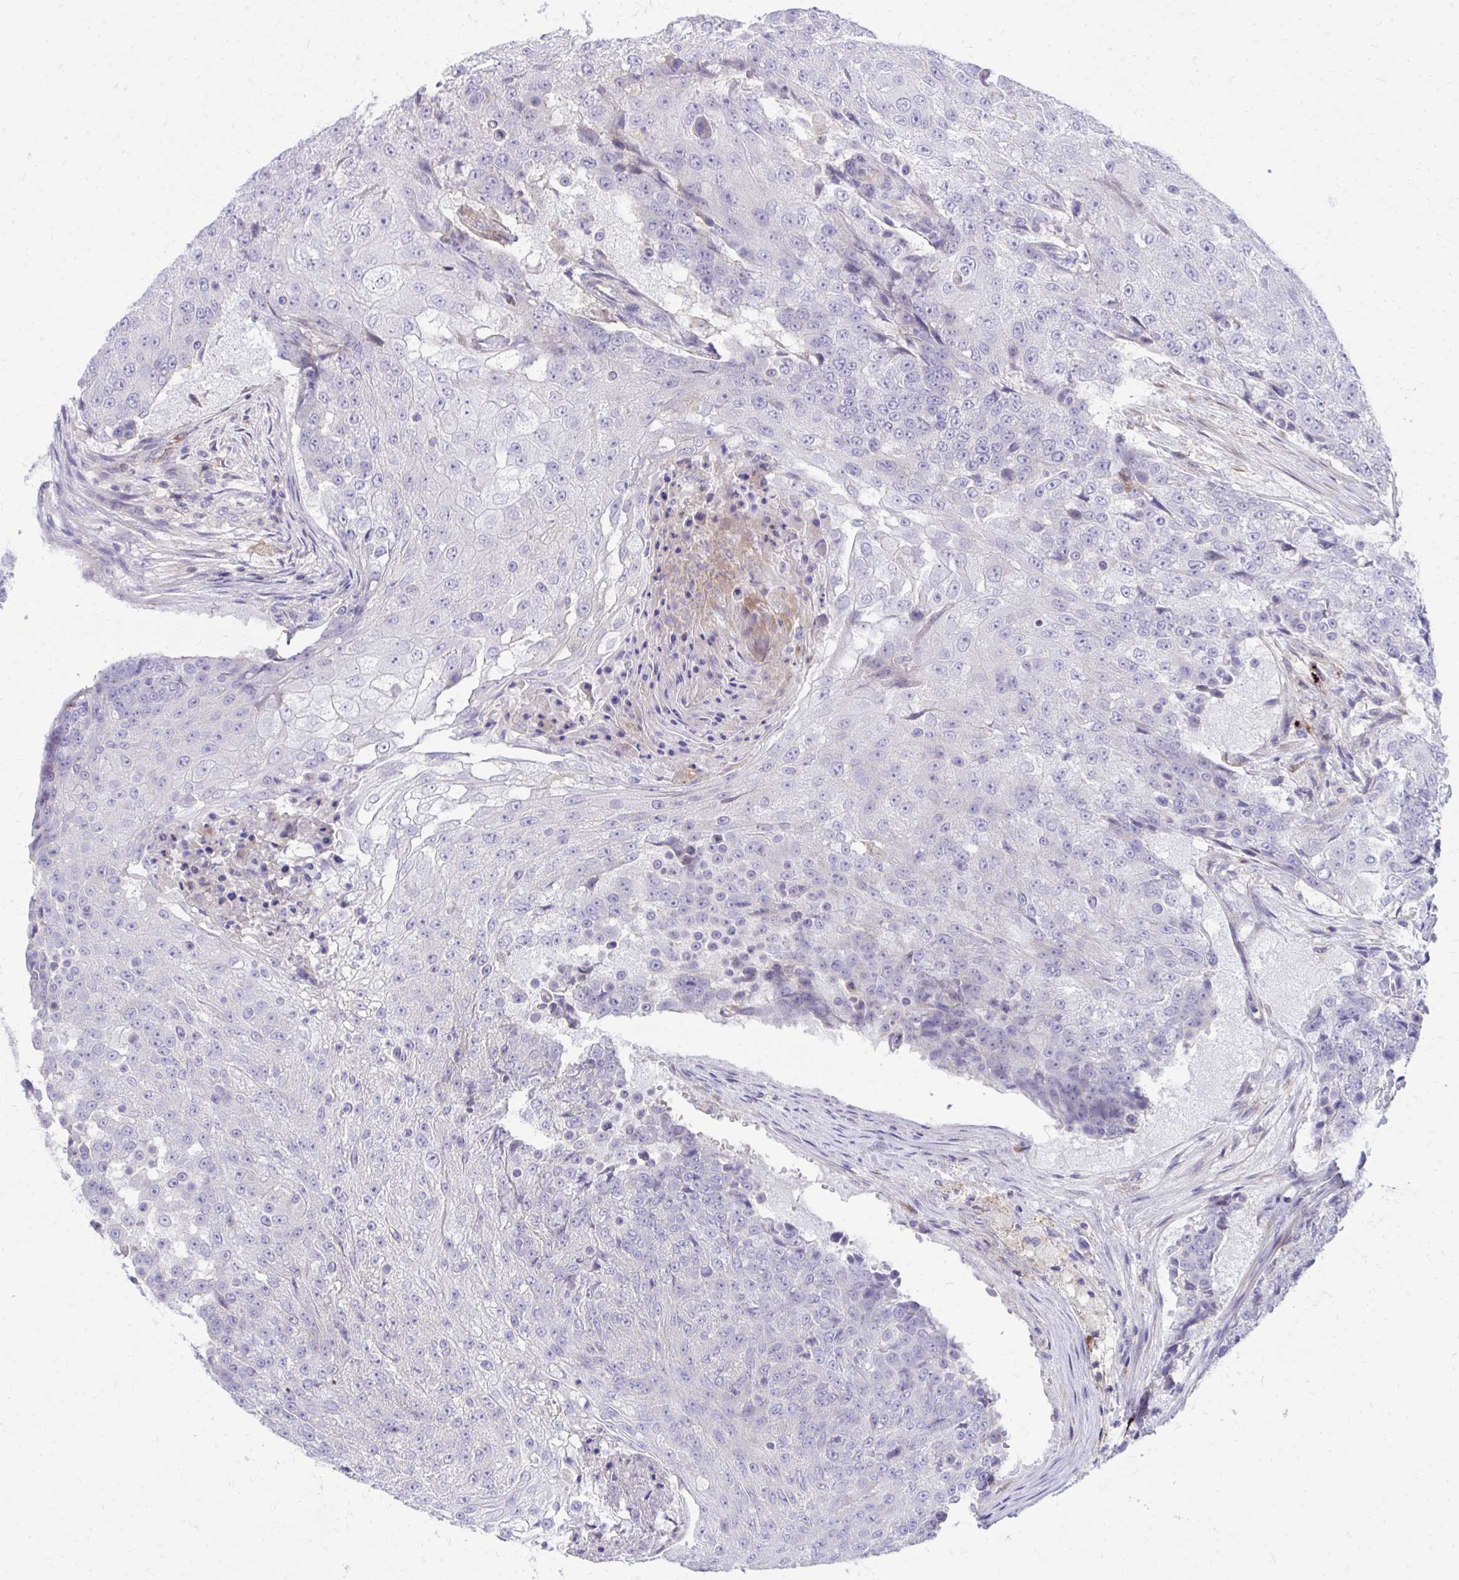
{"staining": {"intensity": "negative", "quantity": "none", "location": "none"}, "tissue": "urothelial cancer", "cell_type": "Tumor cells", "image_type": "cancer", "snomed": [{"axis": "morphology", "description": "Urothelial carcinoma, High grade"}, {"axis": "topography", "description": "Urinary bladder"}], "caption": "Urothelial cancer was stained to show a protein in brown. There is no significant staining in tumor cells. Nuclei are stained in blue.", "gene": "TP53I11", "patient": {"sex": "female", "age": 63}}